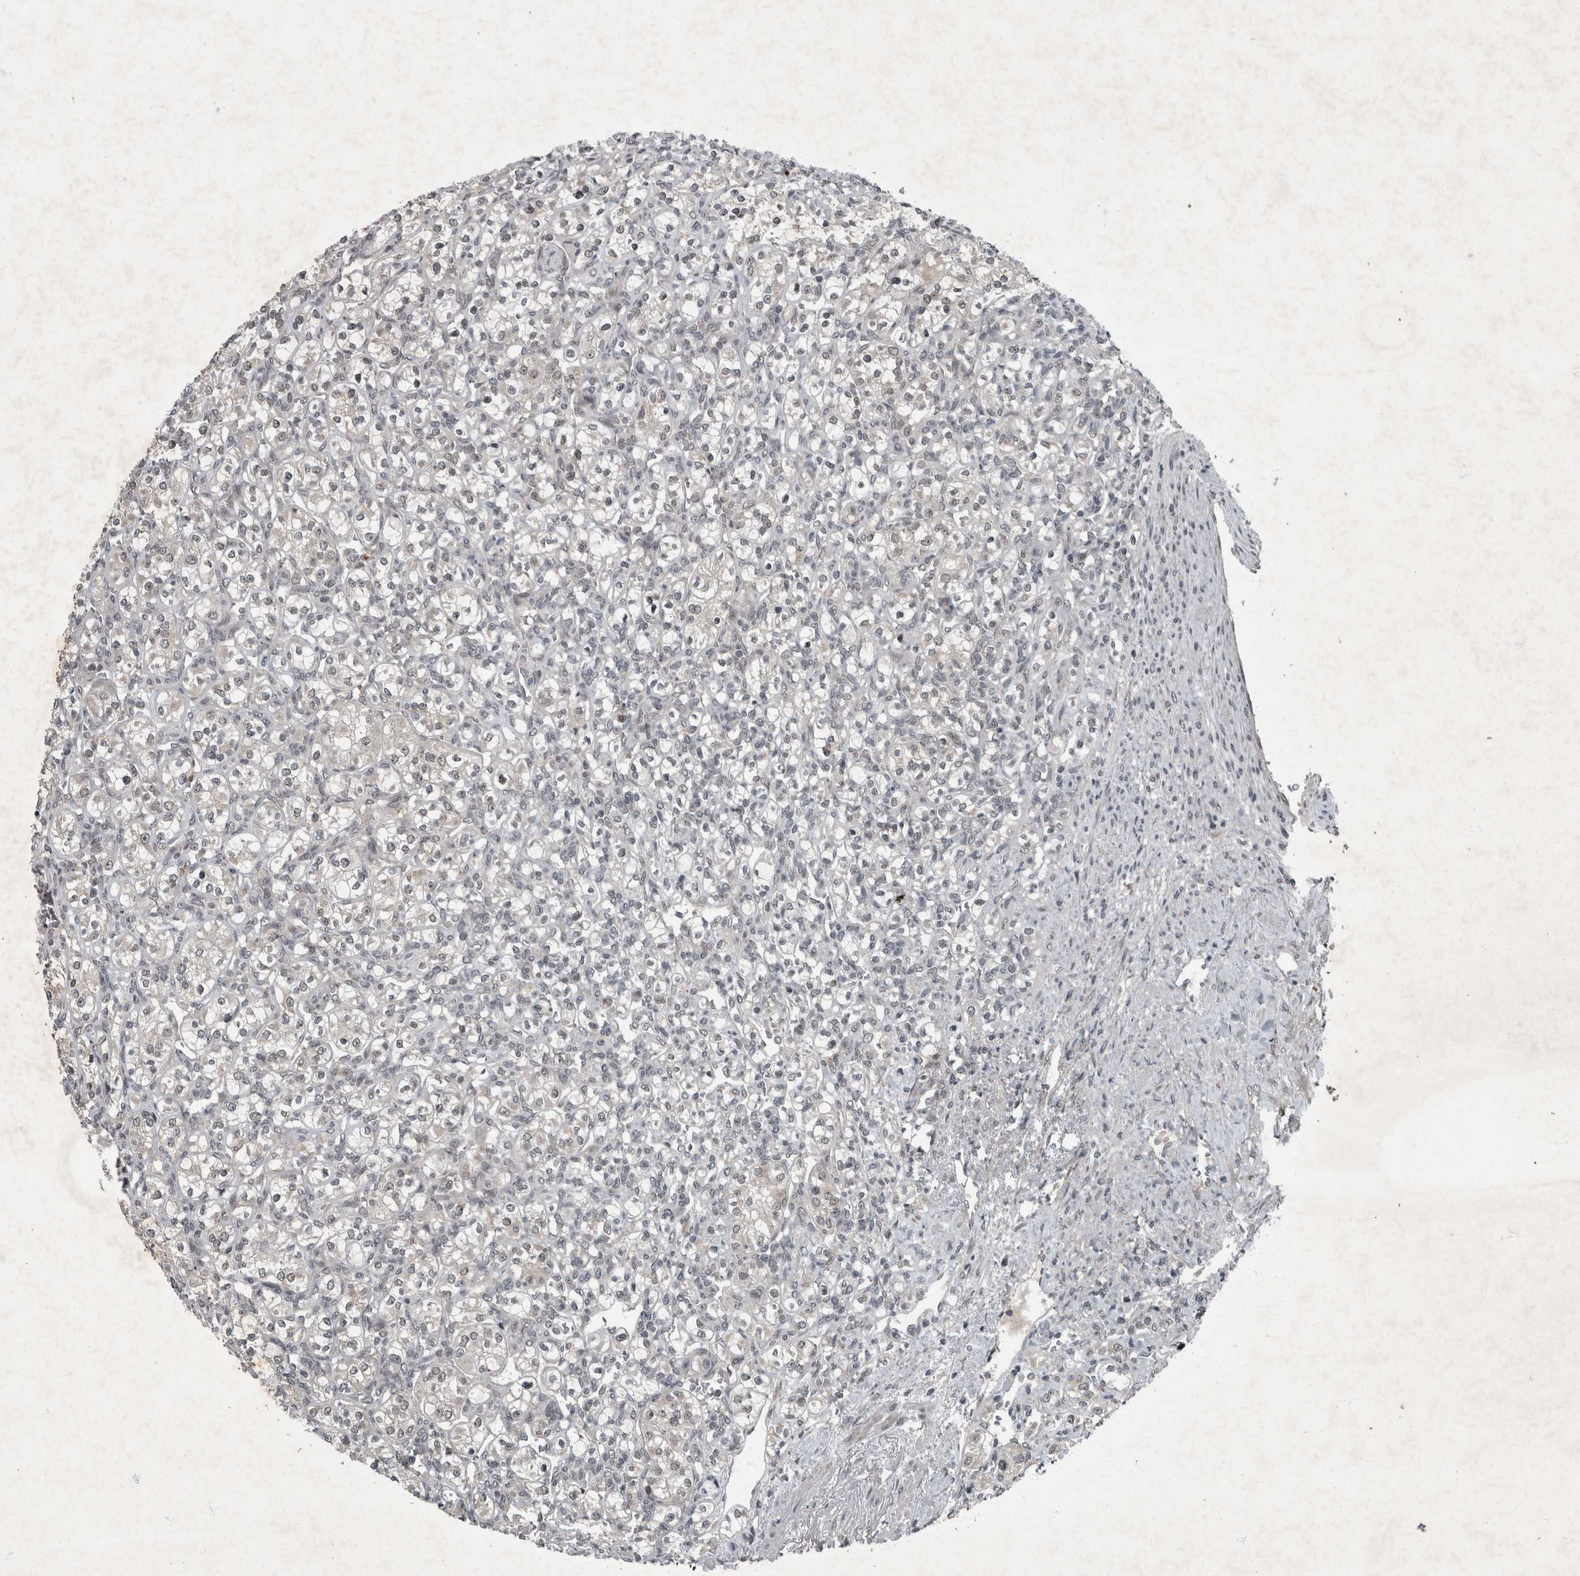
{"staining": {"intensity": "weak", "quantity": ">75%", "location": "nuclear"}, "tissue": "renal cancer", "cell_type": "Tumor cells", "image_type": "cancer", "snomed": [{"axis": "morphology", "description": "Adenocarcinoma, NOS"}, {"axis": "topography", "description": "Kidney"}], "caption": "Renal cancer stained with a brown dye demonstrates weak nuclear positive staining in approximately >75% of tumor cells.", "gene": "WDR33", "patient": {"sex": "male", "age": 77}}